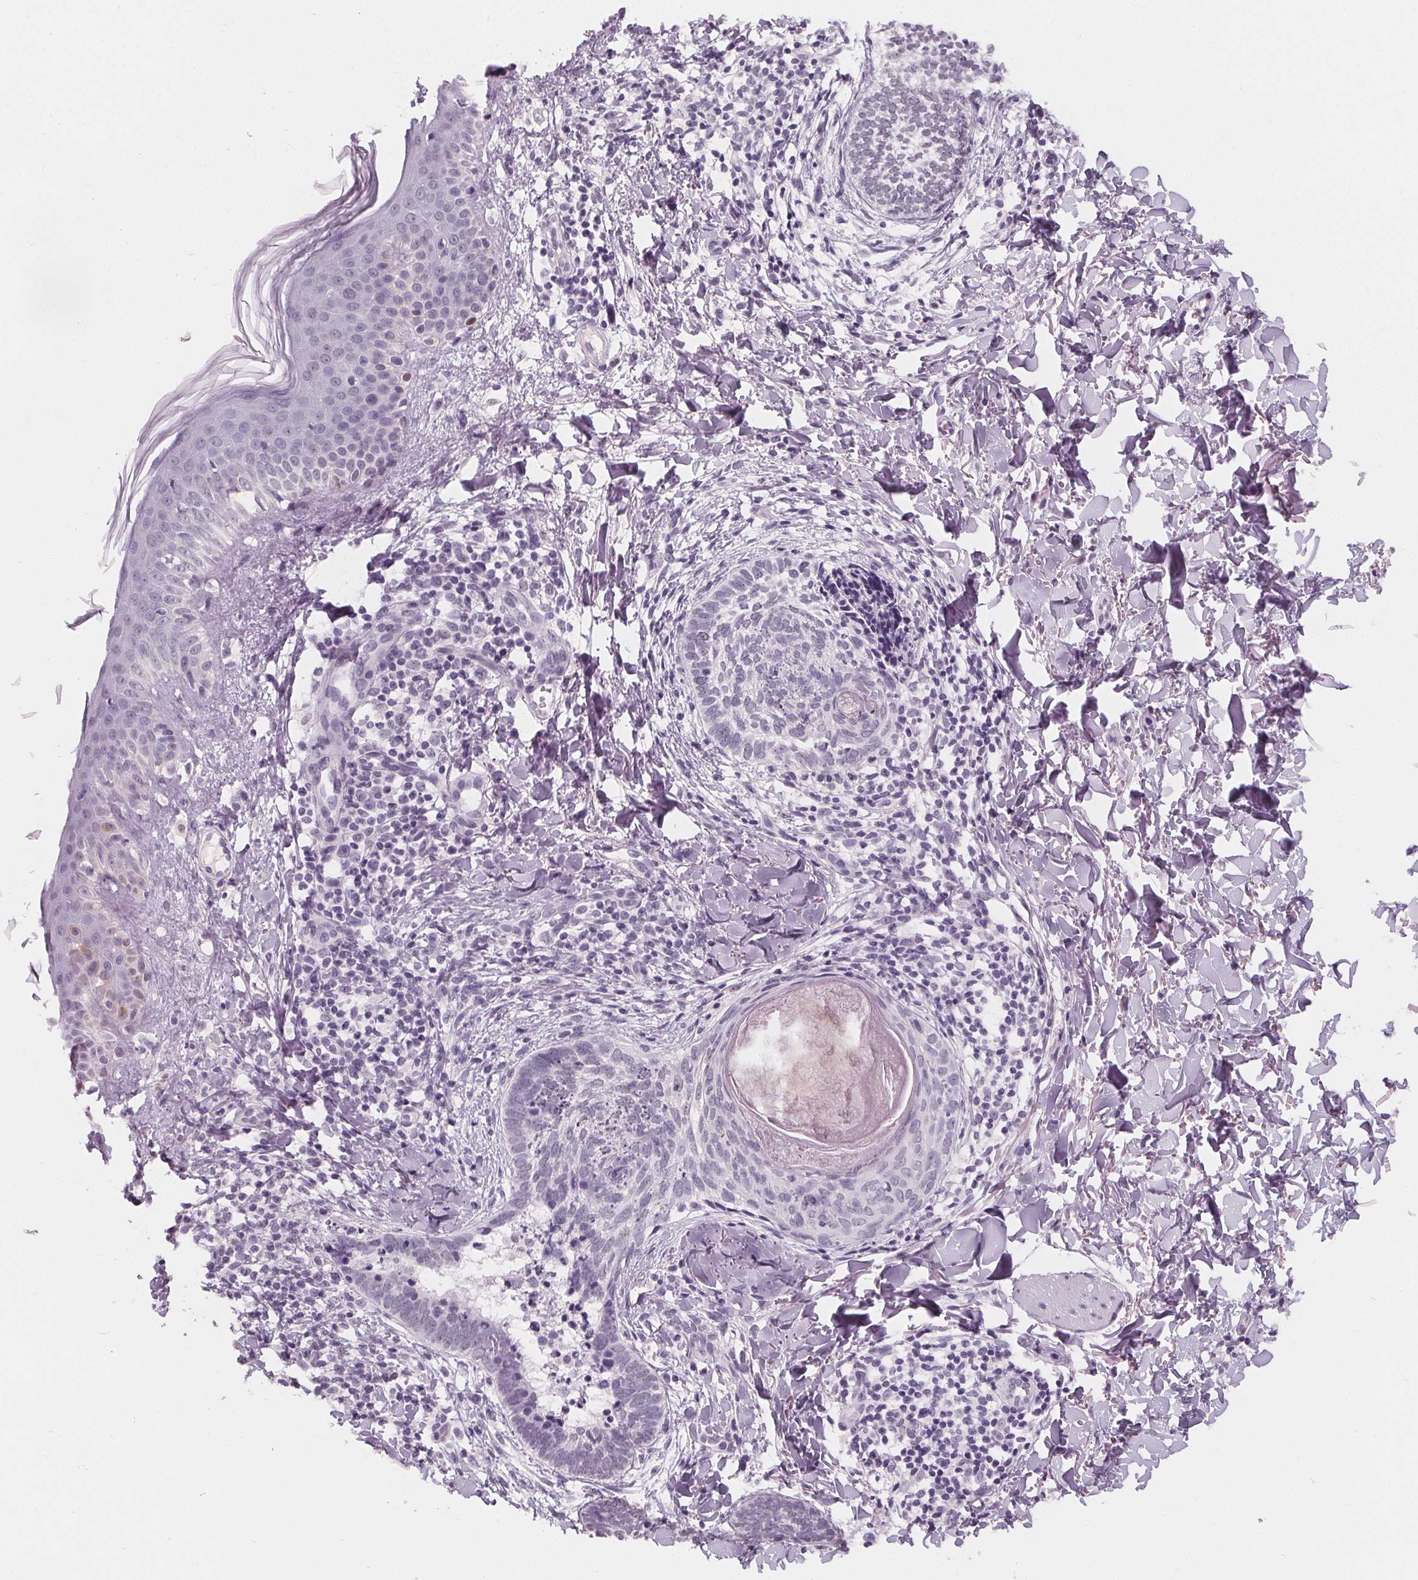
{"staining": {"intensity": "negative", "quantity": "none", "location": "none"}, "tissue": "skin cancer", "cell_type": "Tumor cells", "image_type": "cancer", "snomed": [{"axis": "morphology", "description": "Normal tissue, NOS"}, {"axis": "morphology", "description": "Basal cell carcinoma"}, {"axis": "topography", "description": "Skin"}], "caption": "This photomicrograph is of skin cancer stained with immunohistochemistry to label a protein in brown with the nuclei are counter-stained blue. There is no positivity in tumor cells.", "gene": "DBX2", "patient": {"sex": "male", "age": 46}}